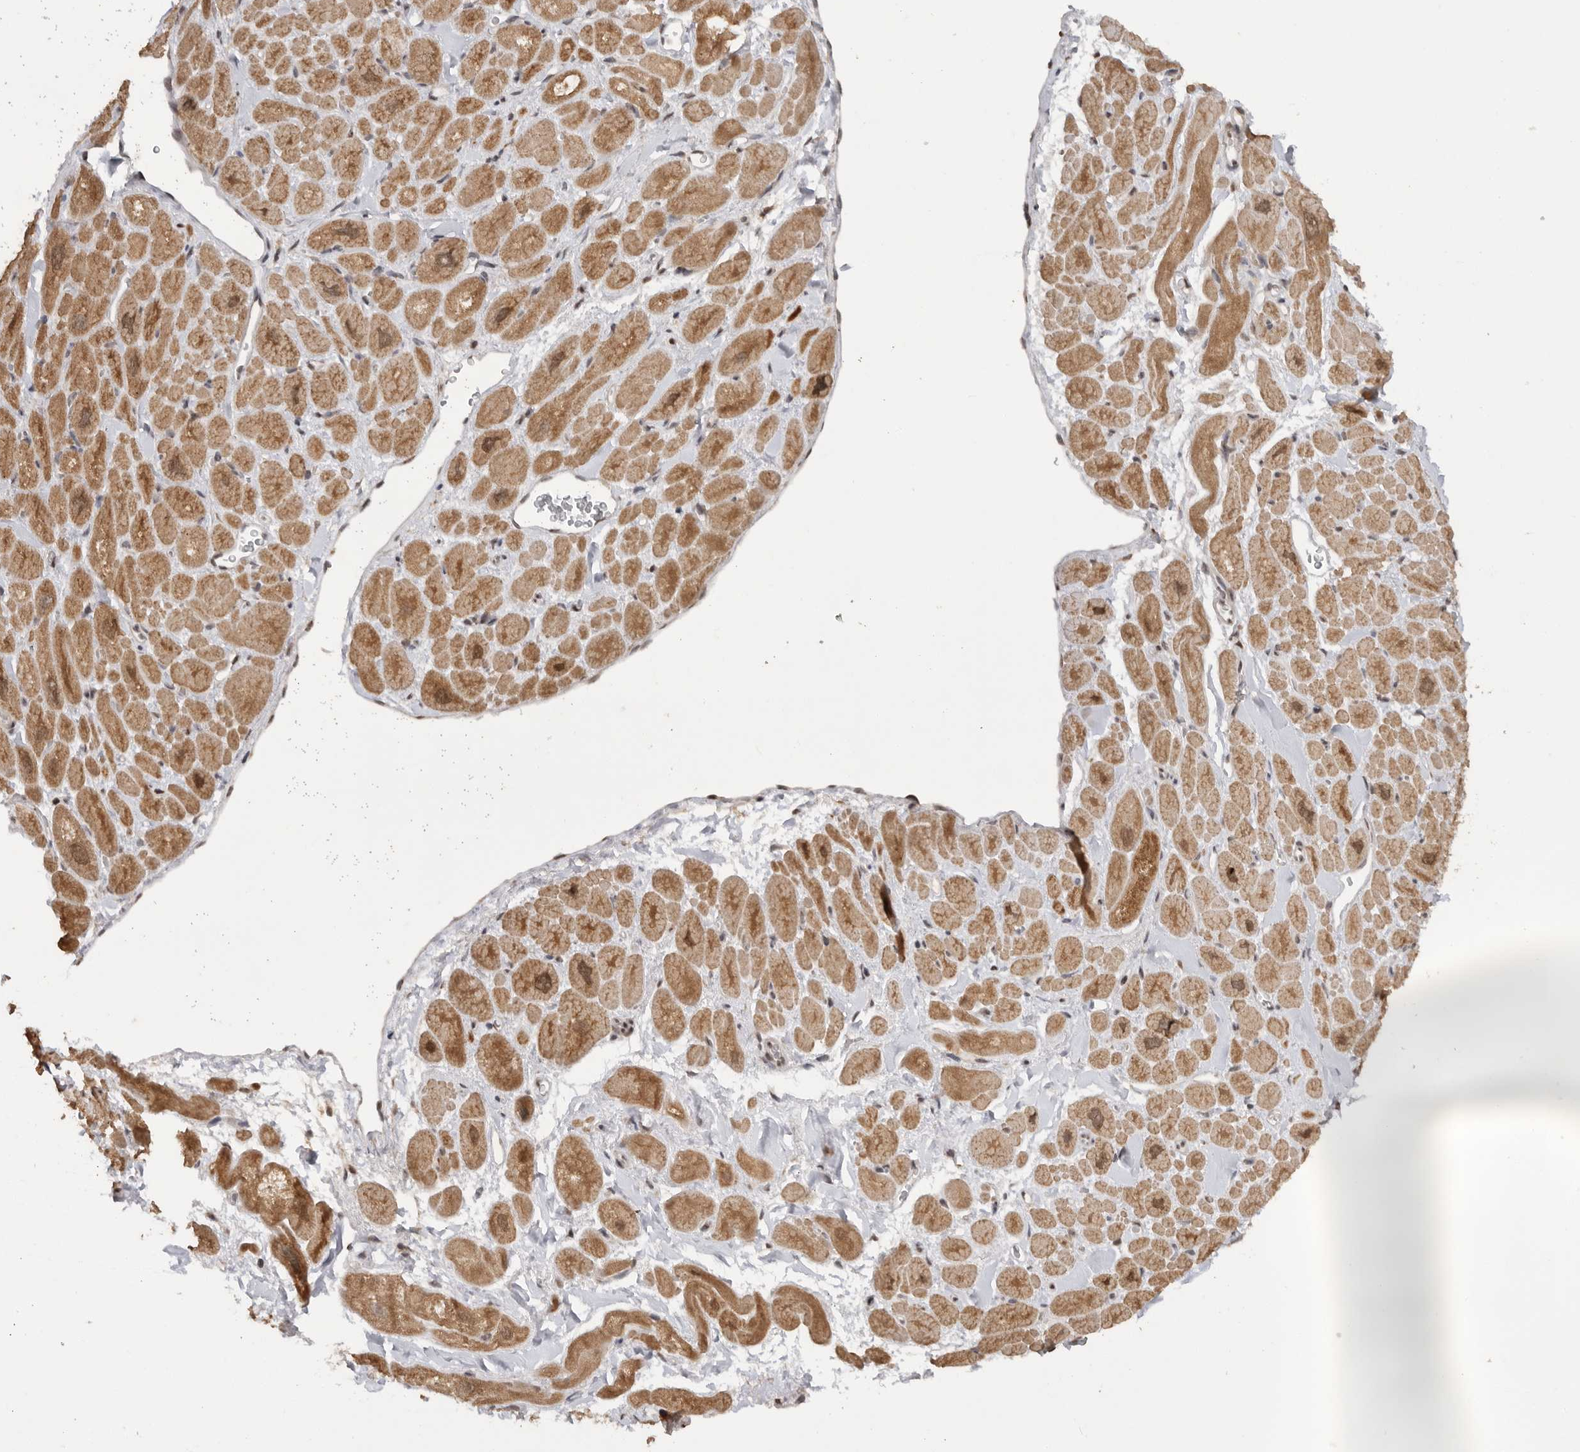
{"staining": {"intensity": "moderate", "quantity": ">75%", "location": "cytoplasmic/membranous,nuclear"}, "tissue": "heart muscle", "cell_type": "Cardiomyocytes", "image_type": "normal", "snomed": [{"axis": "morphology", "description": "Normal tissue, NOS"}, {"axis": "topography", "description": "Heart"}], "caption": "There is medium levels of moderate cytoplasmic/membranous,nuclear staining in cardiomyocytes of normal heart muscle, as demonstrated by immunohistochemical staining (brown color).", "gene": "PPP1R10", "patient": {"sex": "male", "age": 49}}